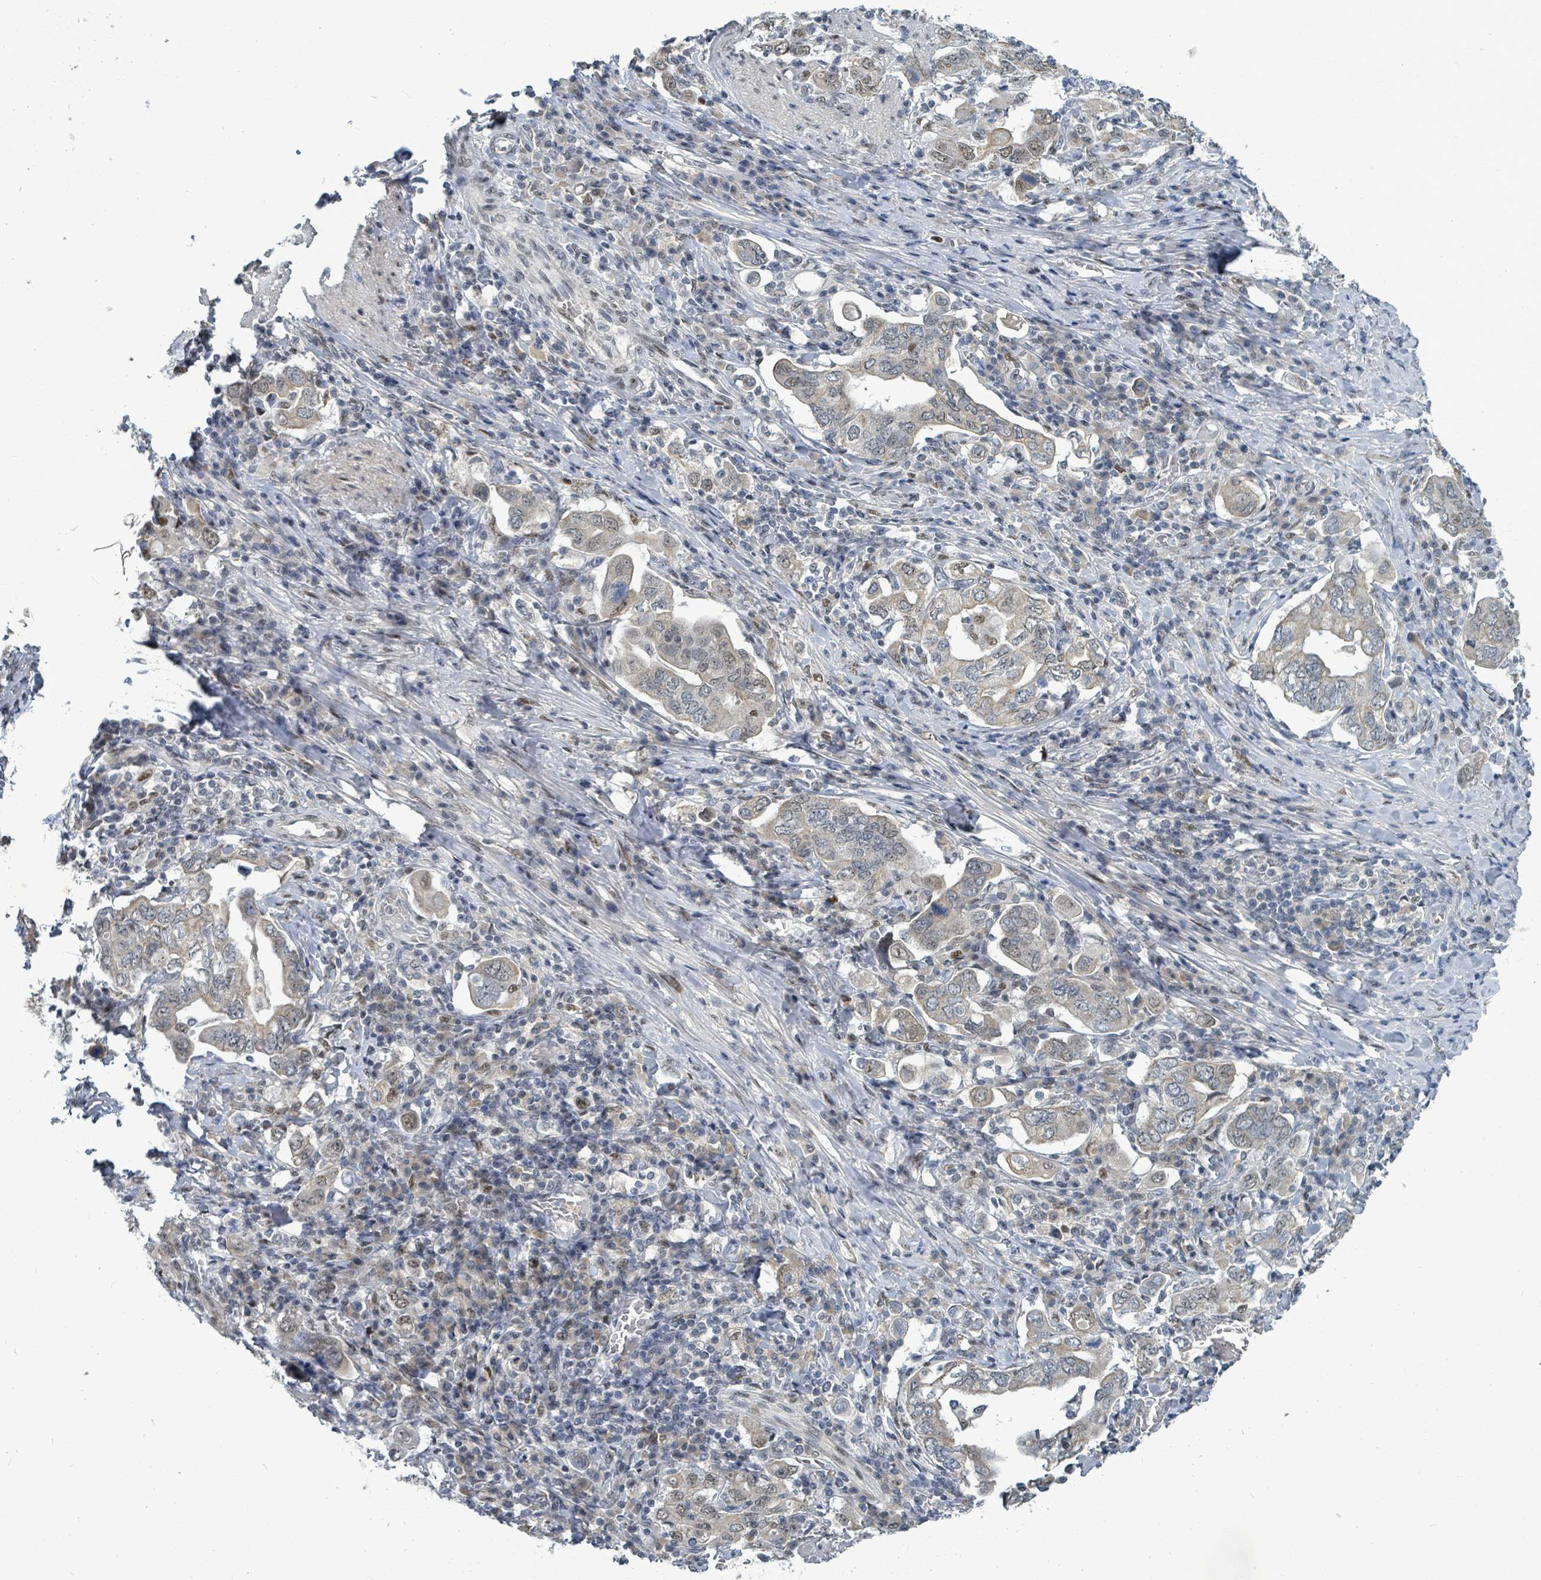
{"staining": {"intensity": "weak", "quantity": "<25%", "location": "nuclear"}, "tissue": "stomach cancer", "cell_type": "Tumor cells", "image_type": "cancer", "snomed": [{"axis": "morphology", "description": "Adenocarcinoma, NOS"}, {"axis": "topography", "description": "Stomach, upper"}, {"axis": "topography", "description": "Stomach"}], "caption": "There is no significant positivity in tumor cells of stomach cancer.", "gene": "UCK1", "patient": {"sex": "male", "age": 62}}